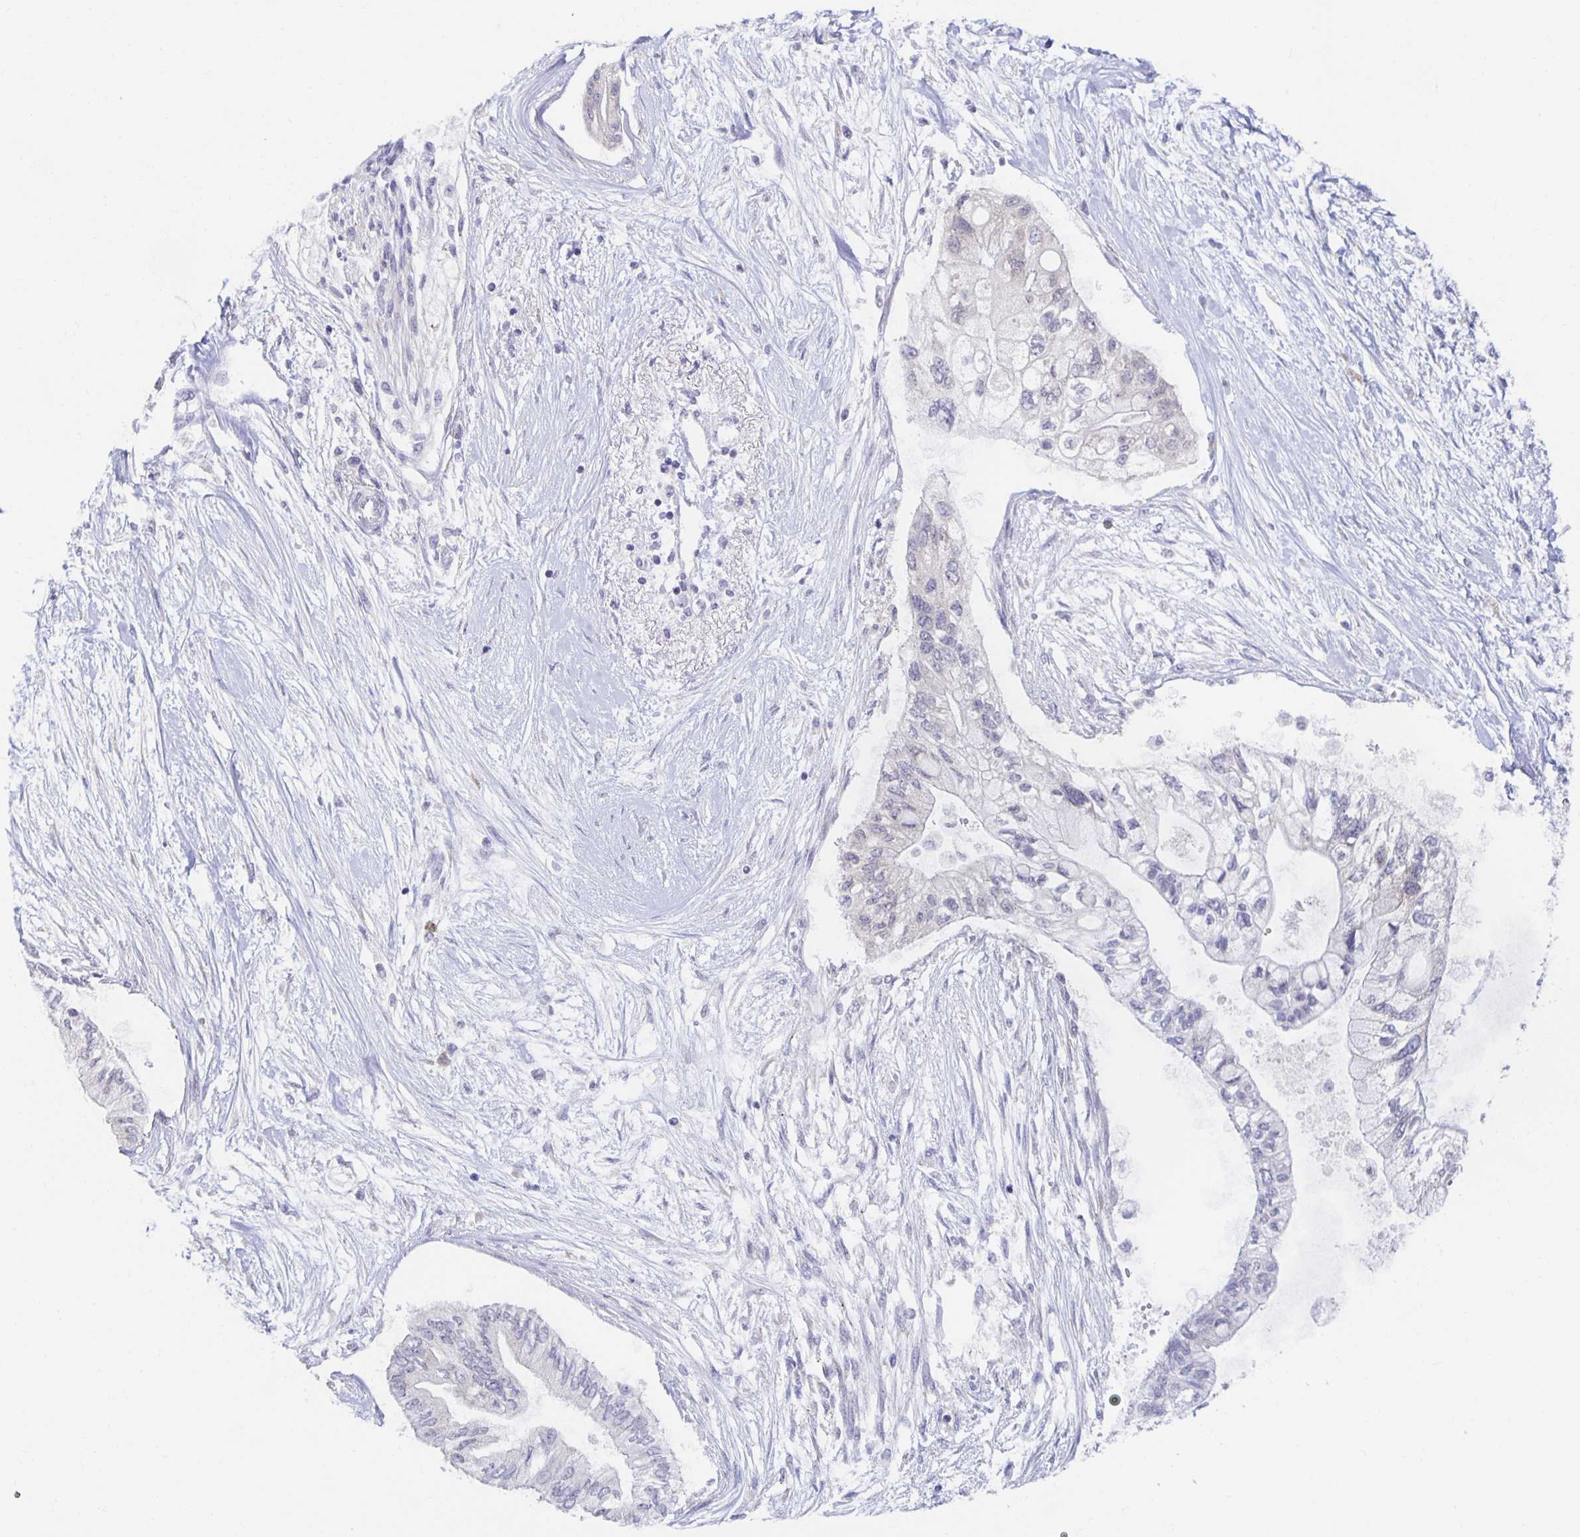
{"staining": {"intensity": "negative", "quantity": "none", "location": "none"}, "tissue": "pancreatic cancer", "cell_type": "Tumor cells", "image_type": "cancer", "snomed": [{"axis": "morphology", "description": "Adenocarcinoma, NOS"}, {"axis": "topography", "description": "Pancreas"}], "caption": "High power microscopy histopathology image of an immunohistochemistry (IHC) histopathology image of pancreatic cancer, revealing no significant positivity in tumor cells. (Brightfield microscopy of DAB (3,3'-diaminobenzidine) IHC at high magnification).", "gene": "BAD", "patient": {"sex": "female", "age": 77}}